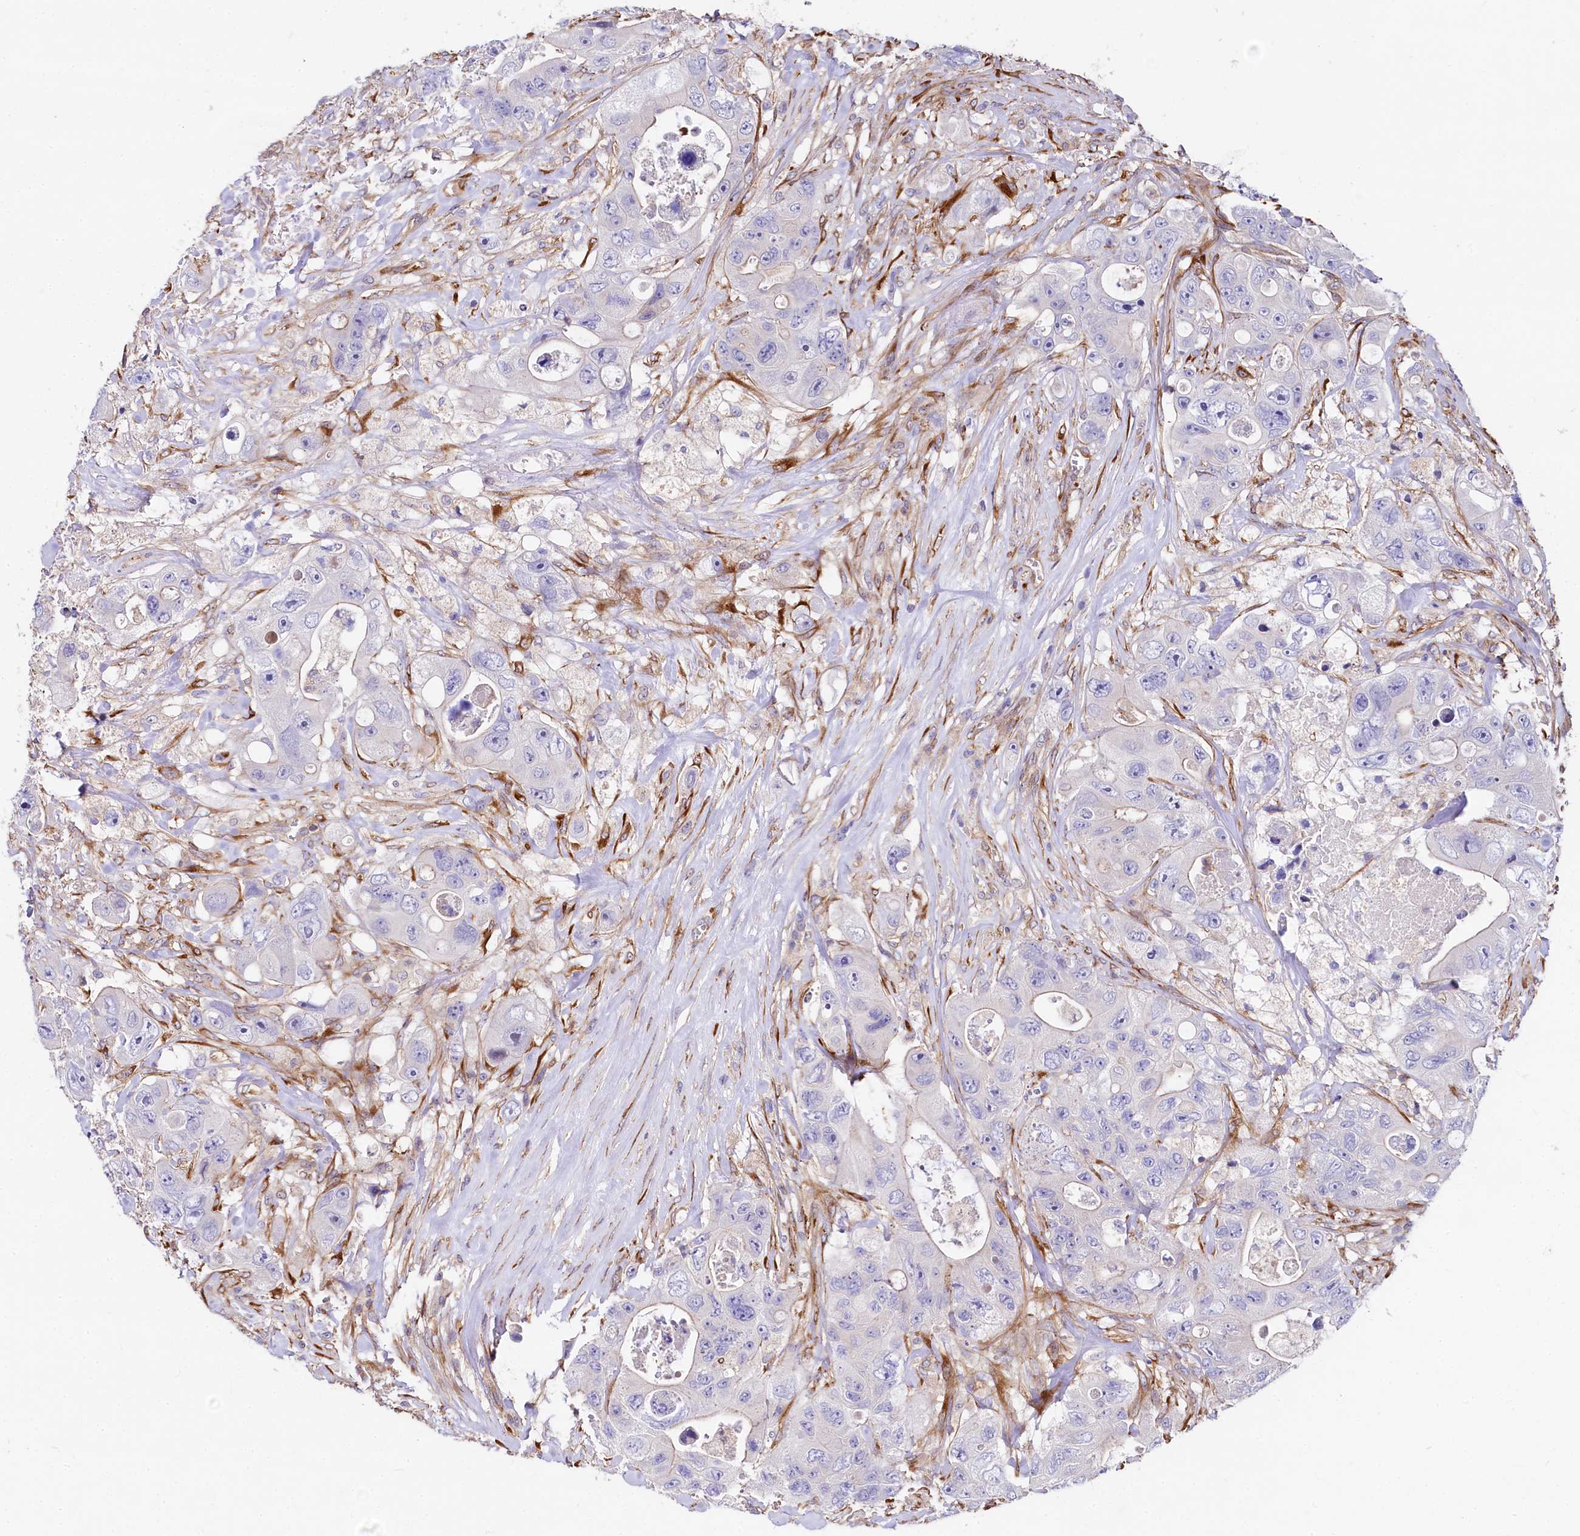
{"staining": {"intensity": "negative", "quantity": "none", "location": "none"}, "tissue": "colorectal cancer", "cell_type": "Tumor cells", "image_type": "cancer", "snomed": [{"axis": "morphology", "description": "Adenocarcinoma, NOS"}, {"axis": "topography", "description": "Colon"}], "caption": "Immunohistochemistry (IHC) micrograph of neoplastic tissue: colorectal cancer (adenocarcinoma) stained with DAB (3,3'-diaminobenzidine) exhibits no significant protein expression in tumor cells. (Brightfield microscopy of DAB immunohistochemistry at high magnification).", "gene": "FCHSD2", "patient": {"sex": "female", "age": 46}}